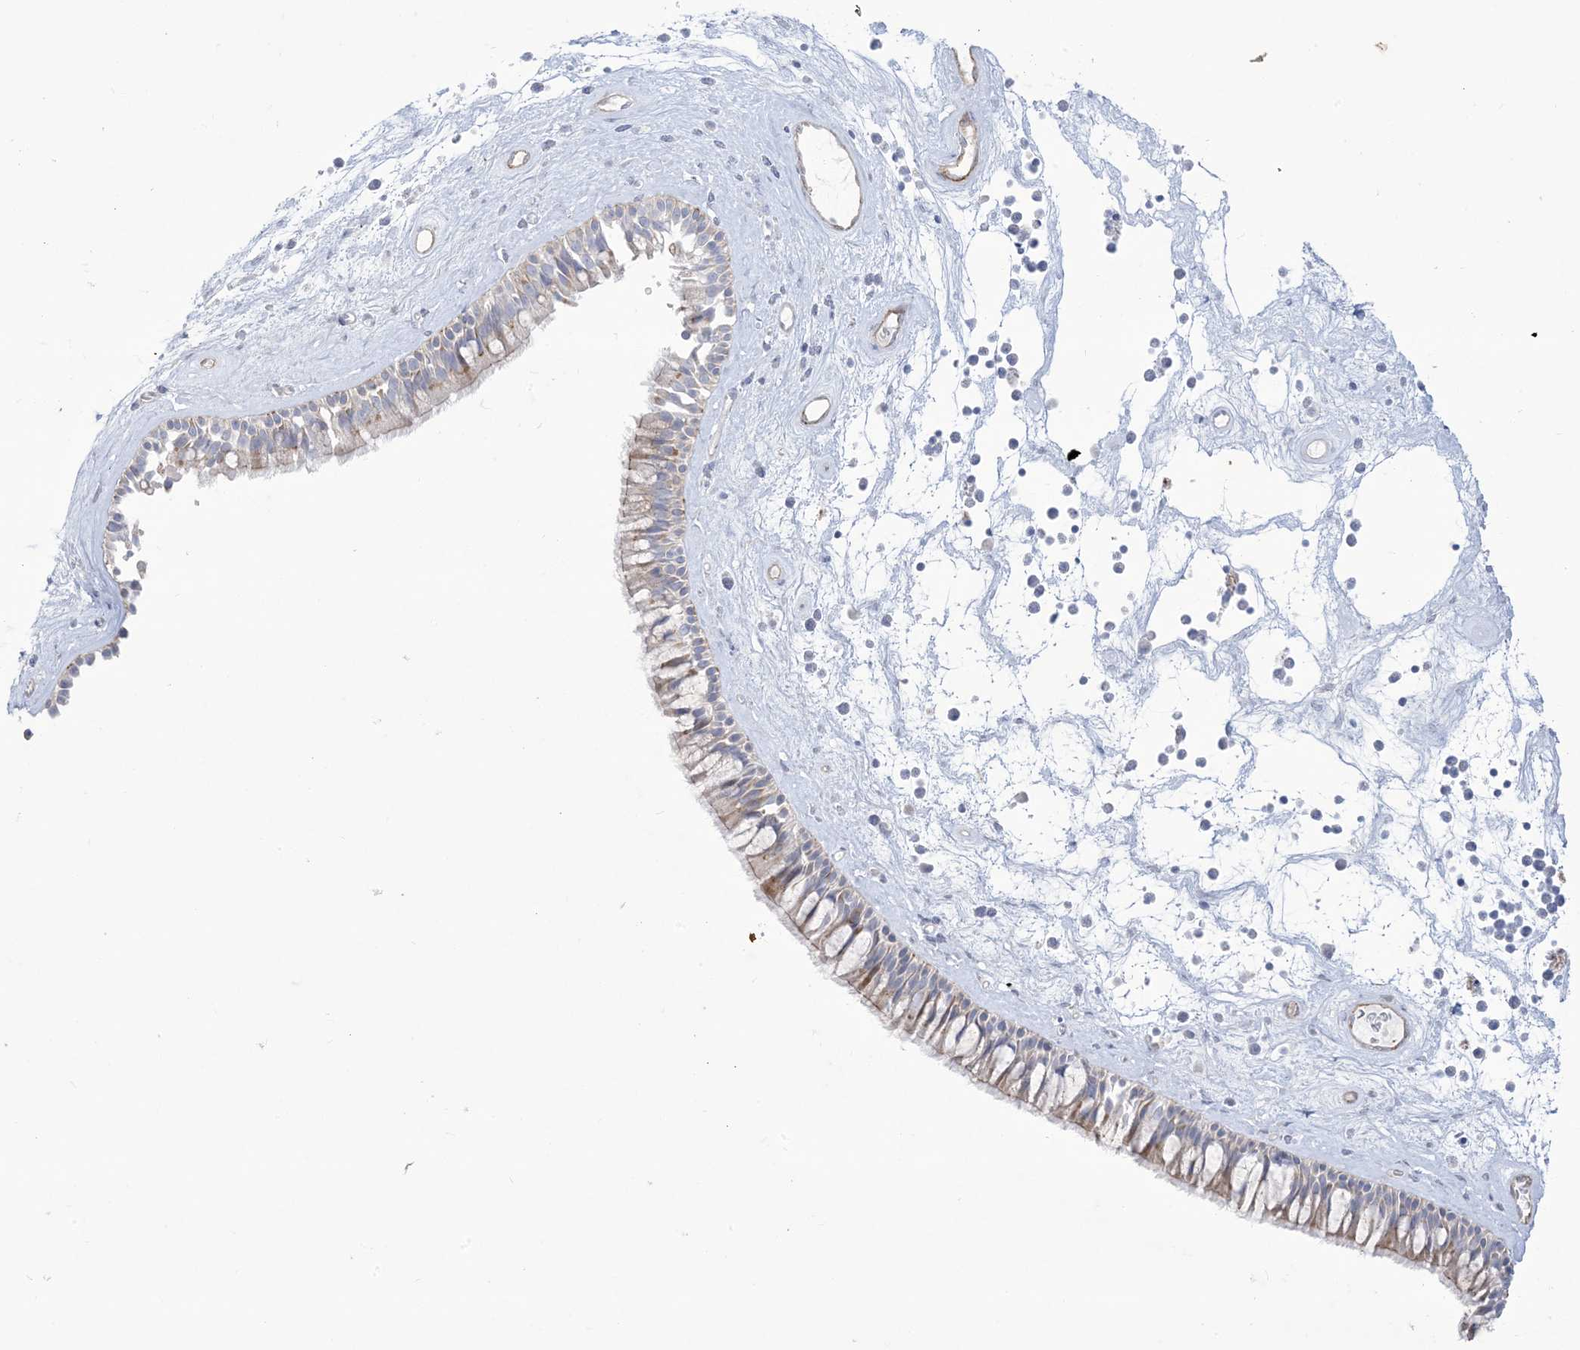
{"staining": {"intensity": "weak", "quantity": "25%-75%", "location": "cytoplasmic/membranous"}, "tissue": "nasopharynx", "cell_type": "Respiratory epithelial cells", "image_type": "normal", "snomed": [{"axis": "morphology", "description": "Normal tissue, NOS"}, {"axis": "topography", "description": "Nasopharynx"}], "caption": "This image shows benign nasopharynx stained with immunohistochemistry to label a protein in brown. The cytoplasmic/membranous of respiratory epithelial cells show weak positivity for the protein. Nuclei are counter-stained blue.", "gene": "B3GNT7", "patient": {"sex": "male", "age": 64}}